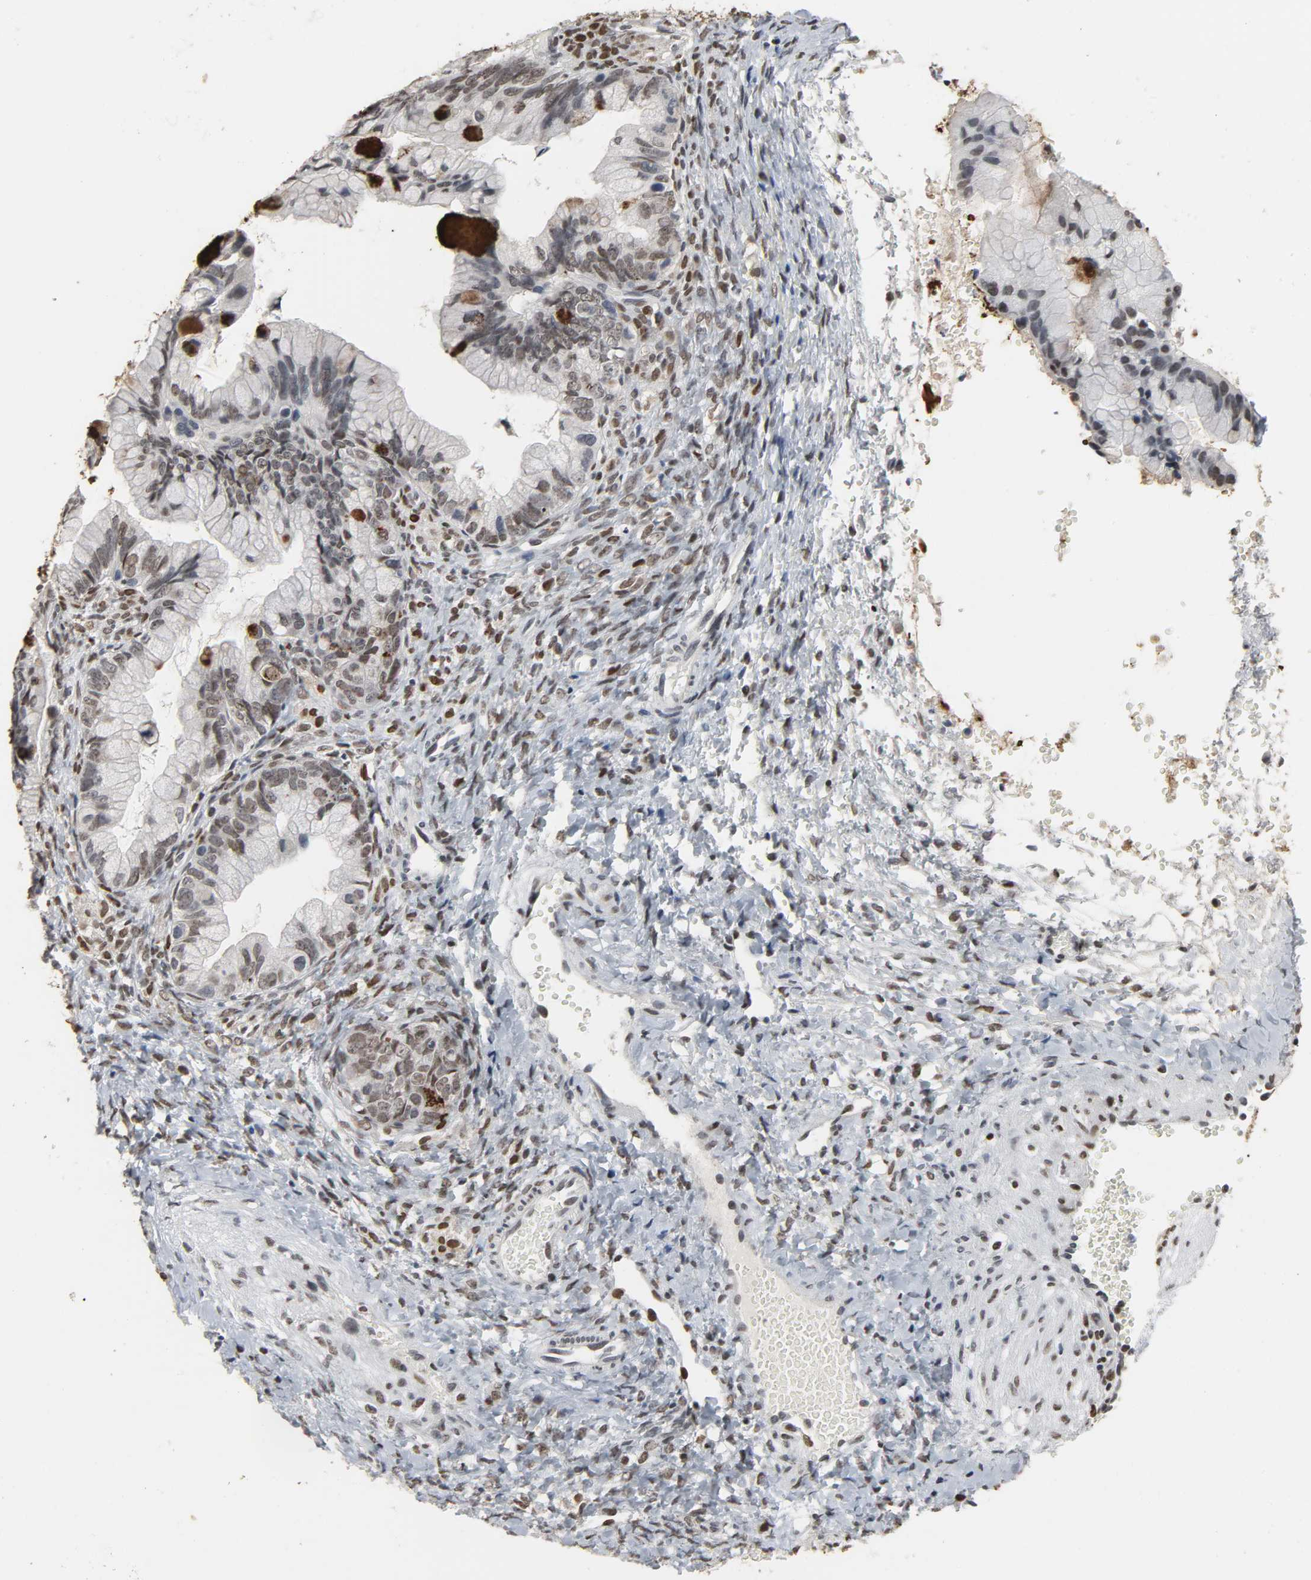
{"staining": {"intensity": "weak", "quantity": "<25%", "location": "nuclear"}, "tissue": "ovarian cancer", "cell_type": "Tumor cells", "image_type": "cancer", "snomed": [{"axis": "morphology", "description": "Cystadenocarcinoma, mucinous, NOS"}, {"axis": "topography", "description": "Ovary"}], "caption": "This is an IHC micrograph of human ovarian cancer. There is no staining in tumor cells.", "gene": "DAZAP1", "patient": {"sex": "female", "age": 36}}